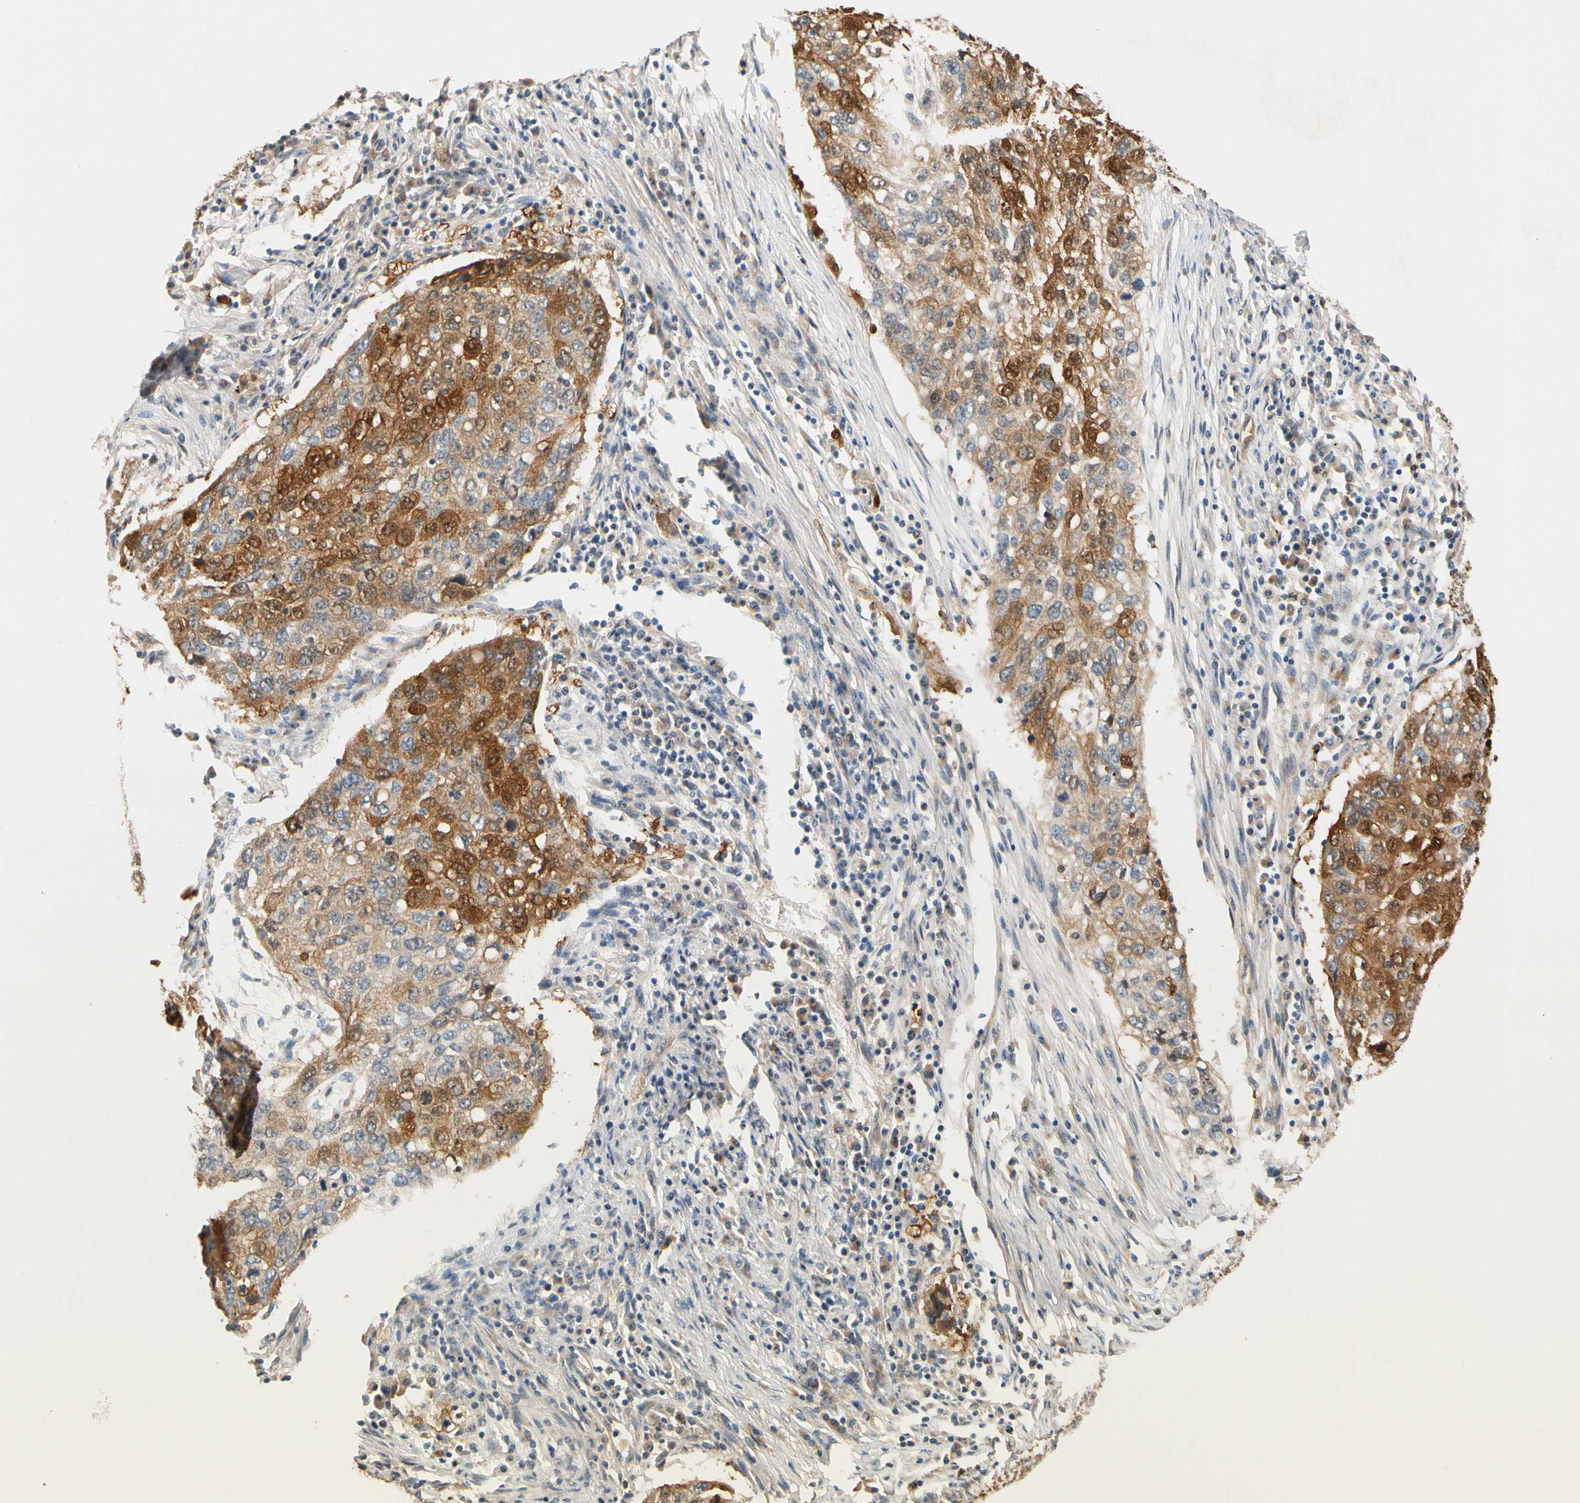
{"staining": {"intensity": "strong", "quantity": "25%-75%", "location": "cytoplasmic/membranous"}, "tissue": "lung cancer", "cell_type": "Tumor cells", "image_type": "cancer", "snomed": [{"axis": "morphology", "description": "Squamous cell carcinoma, NOS"}, {"axis": "topography", "description": "Lung"}], "caption": "Tumor cells show strong cytoplasmic/membranous positivity in about 25%-75% of cells in lung cancer. (Brightfield microscopy of DAB IHC at high magnification).", "gene": "GPSM2", "patient": {"sex": "female", "age": 63}}